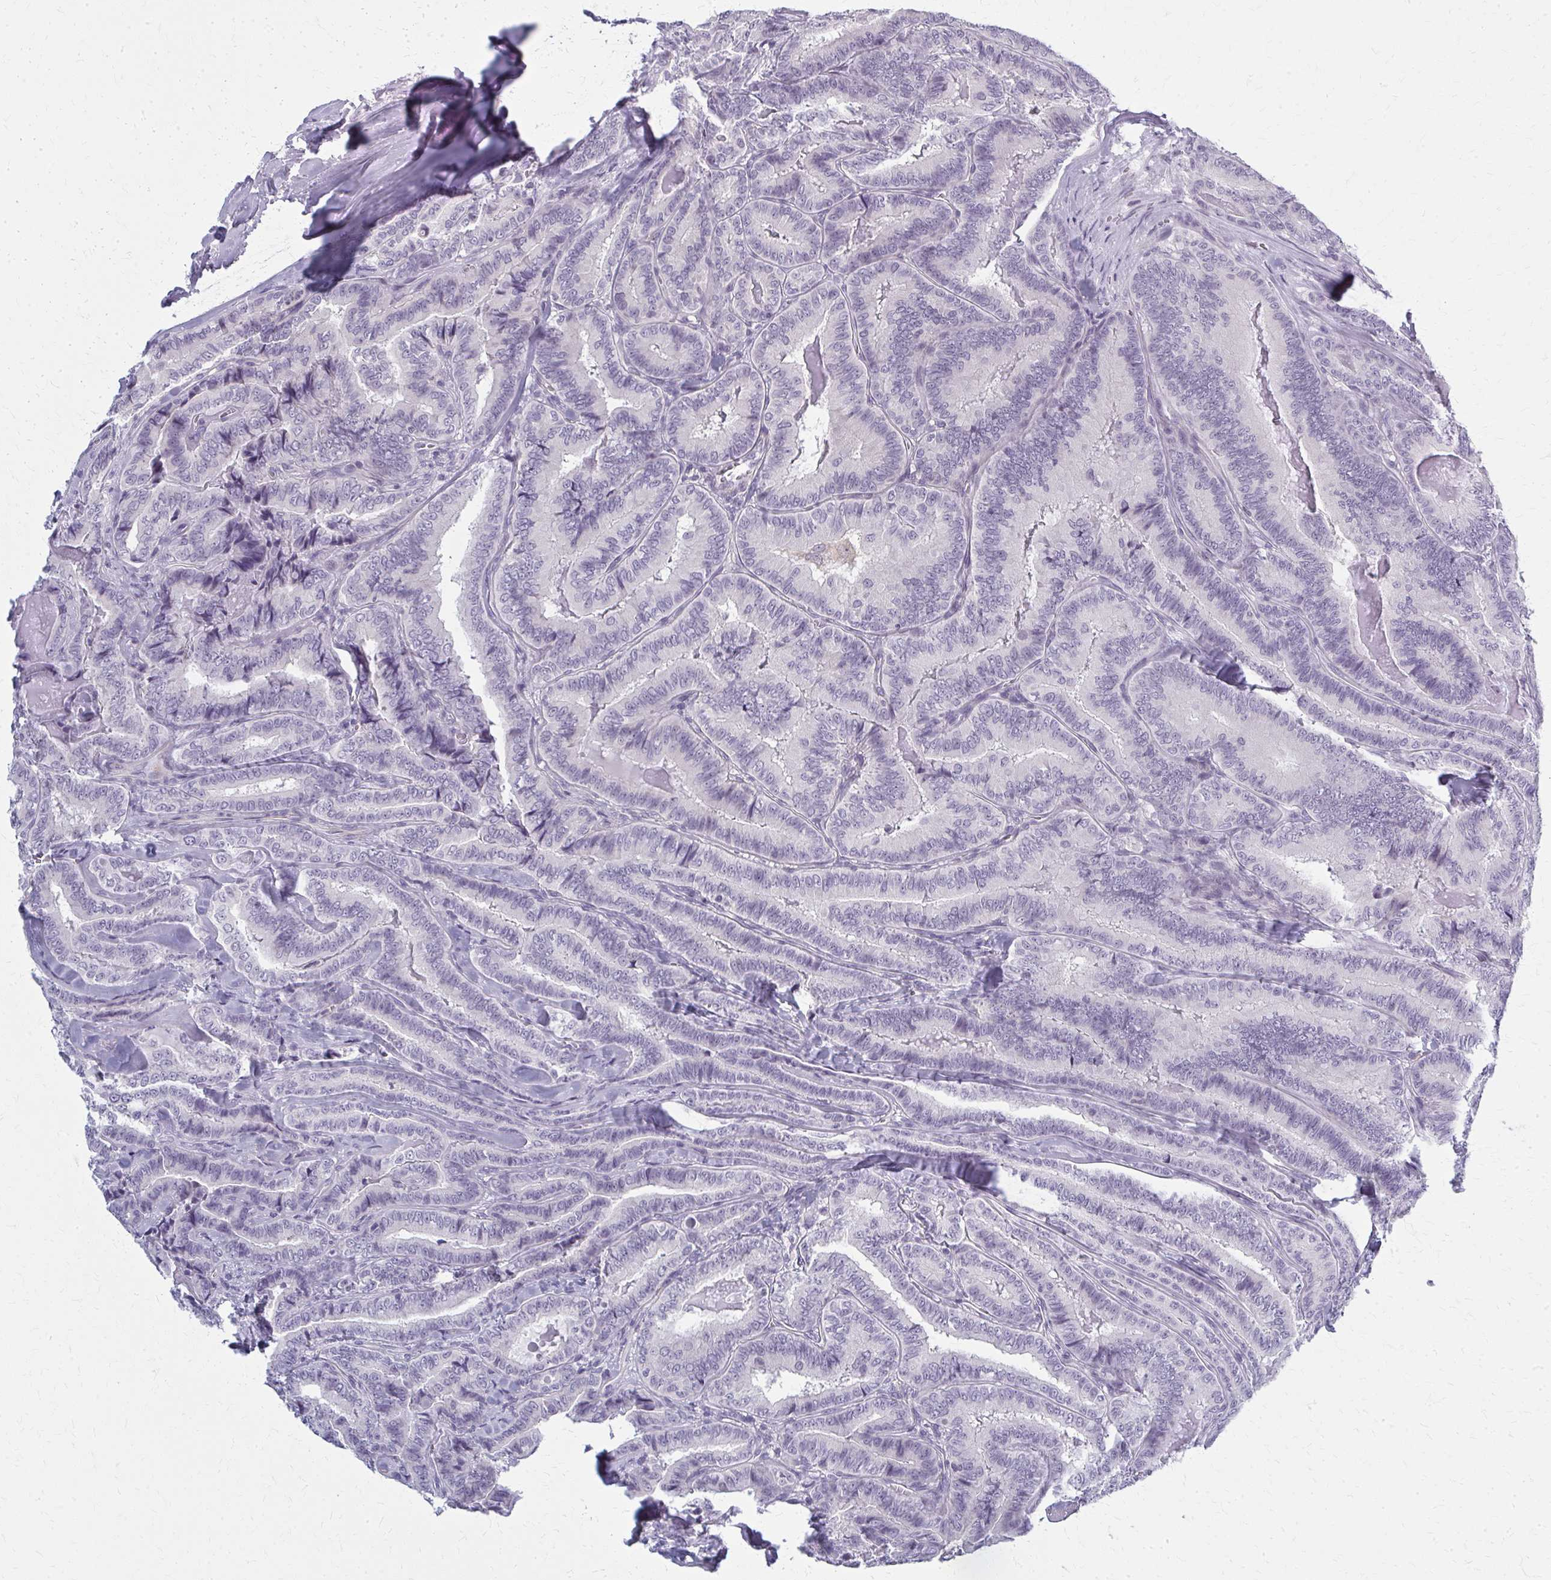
{"staining": {"intensity": "negative", "quantity": "none", "location": "none"}, "tissue": "thyroid cancer", "cell_type": "Tumor cells", "image_type": "cancer", "snomed": [{"axis": "morphology", "description": "Papillary adenocarcinoma, NOS"}, {"axis": "topography", "description": "Thyroid gland"}], "caption": "Thyroid papillary adenocarcinoma stained for a protein using immunohistochemistry demonstrates no expression tumor cells.", "gene": "CASQ2", "patient": {"sex": "male", "age": 61}}